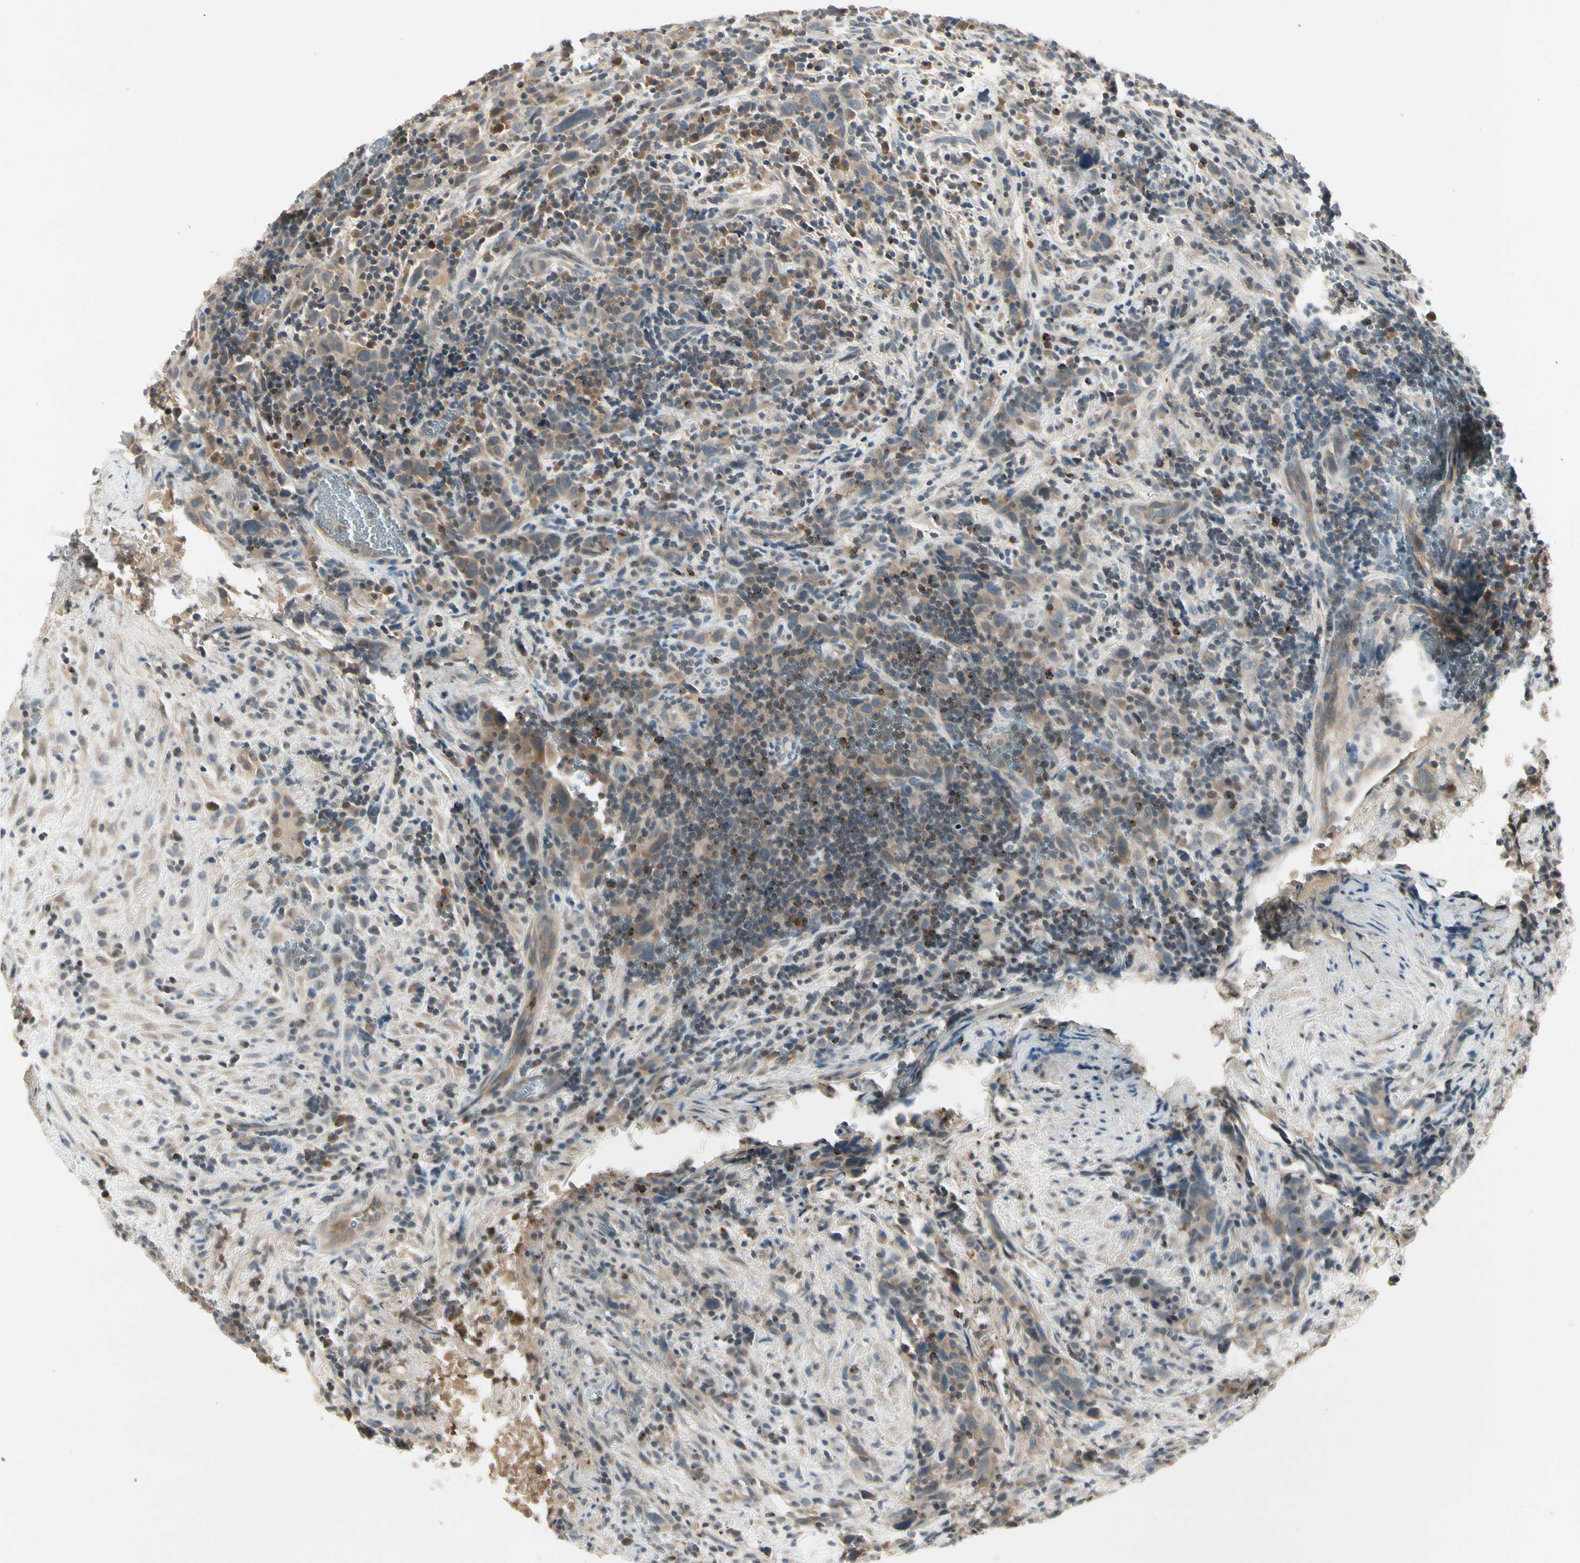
{"staining": {"intensity": "moderate", "quantity": "25%-75%", "location": "cytoplasmic/membranous"}, "tissue": "urothelial cancer", "cell_type": "Tumor cells", "image_type": "cancer", "snomed": [{"axis": "morphology", "description": "Urothelial carcinoma, High grade"}, {"axis": "topography", "description": "Urinary bladder"}], "caption": "DAB (3,3'-diaminobenzidine) immunohistochemical staining of urothelial cancer displays moderate cytoplasmic/membranous protein positivity in about 25%-75% of tumor cells.", "gene": "CCL4", "patient": {"sex": "male", "age": 61}}